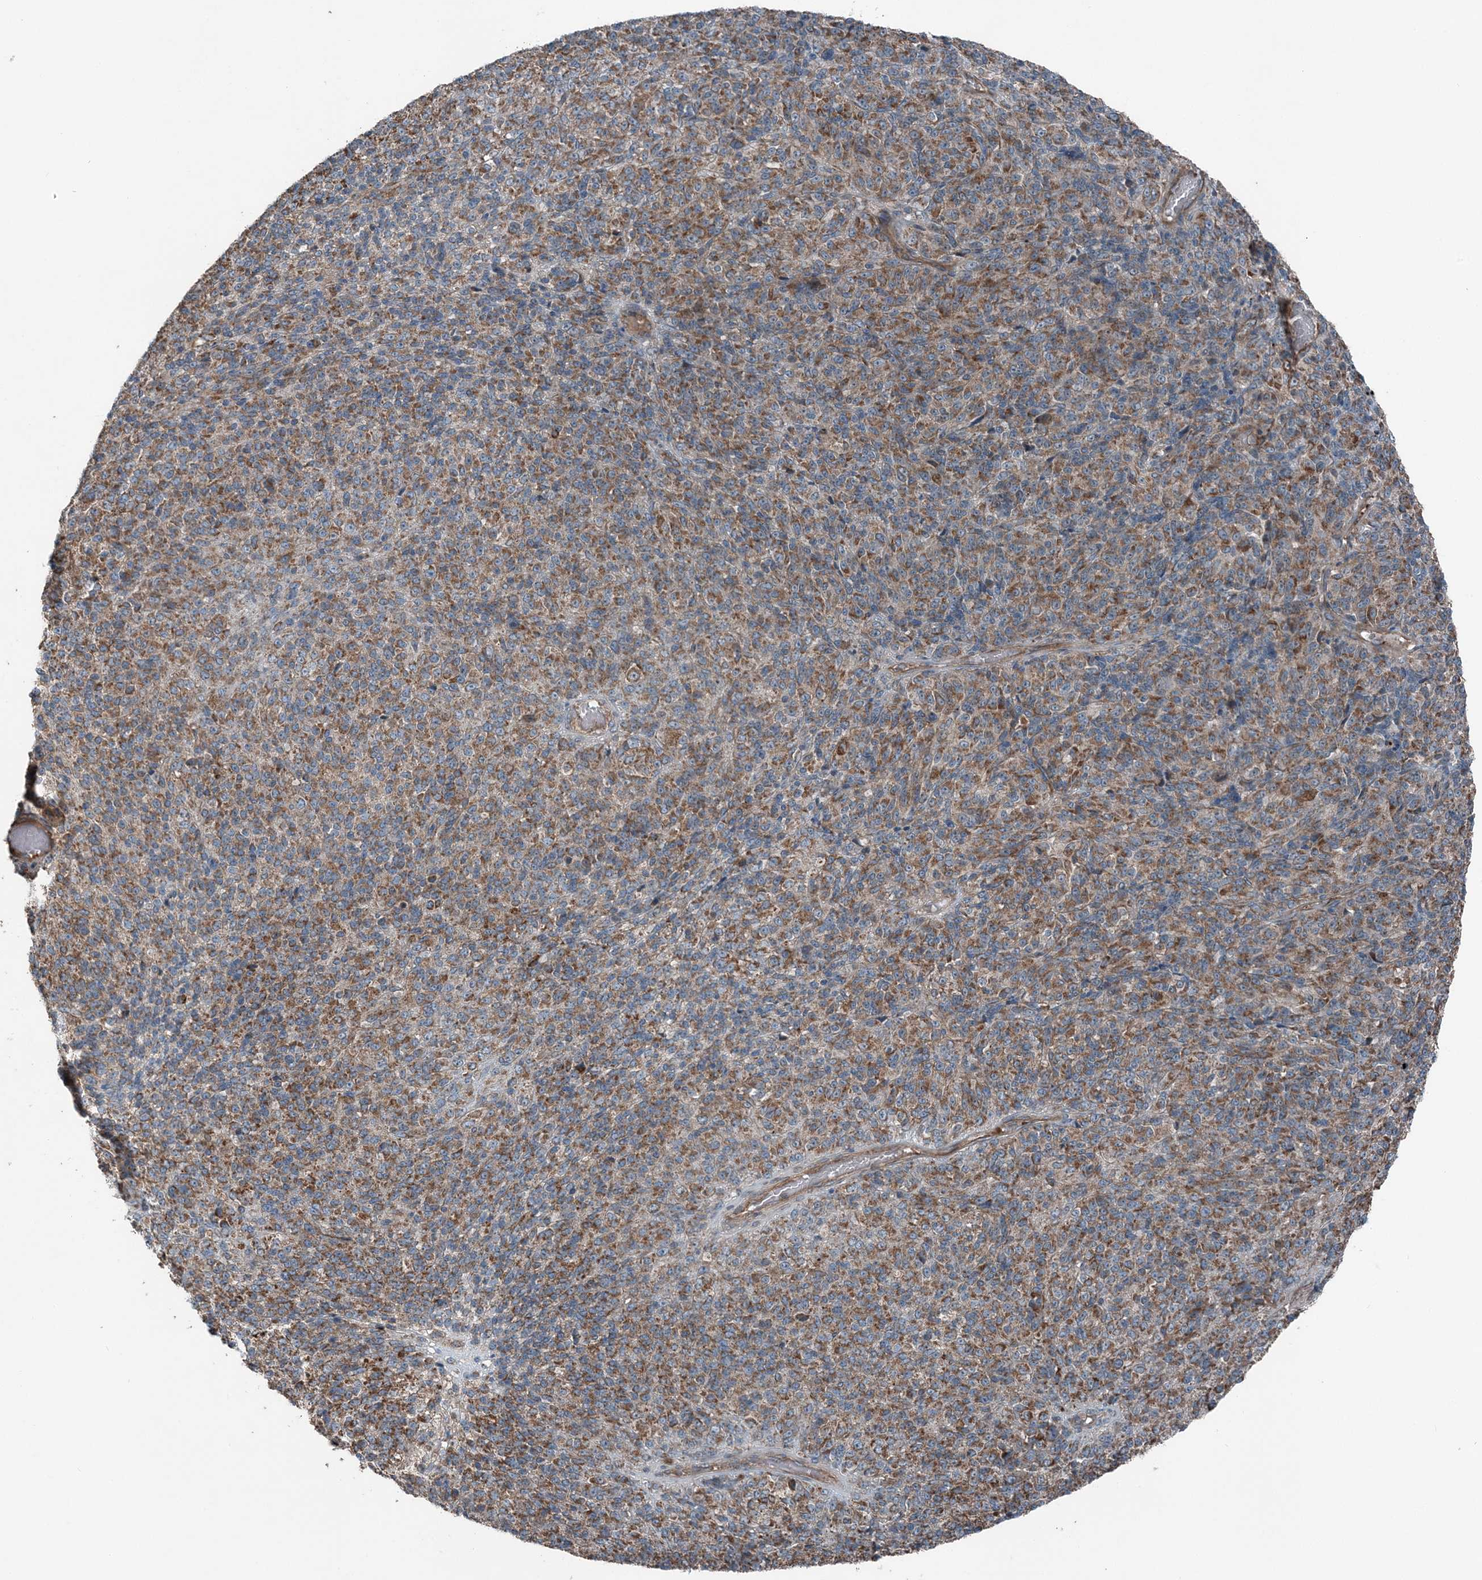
{"staining": {"intensity": "moderate", "quantity": ">75%", "location": "cytoplasmic/membranous"}, "tissue": "melanoma", "cell_type": "Tumor cells", "image_type": "cancer", "snomed": [{"axis": "morphology", "description": "Malignant melanoma, Metastatic site"}, {"axis": "topography", "description": "Brain"}], "caption": "Protein staining exhibits moderate cytoplasmic/membranous expression in approximately >75% of tumor cells in melanoma.", "gene": "KY", "patient": {"sex": "female", "age": 56}}